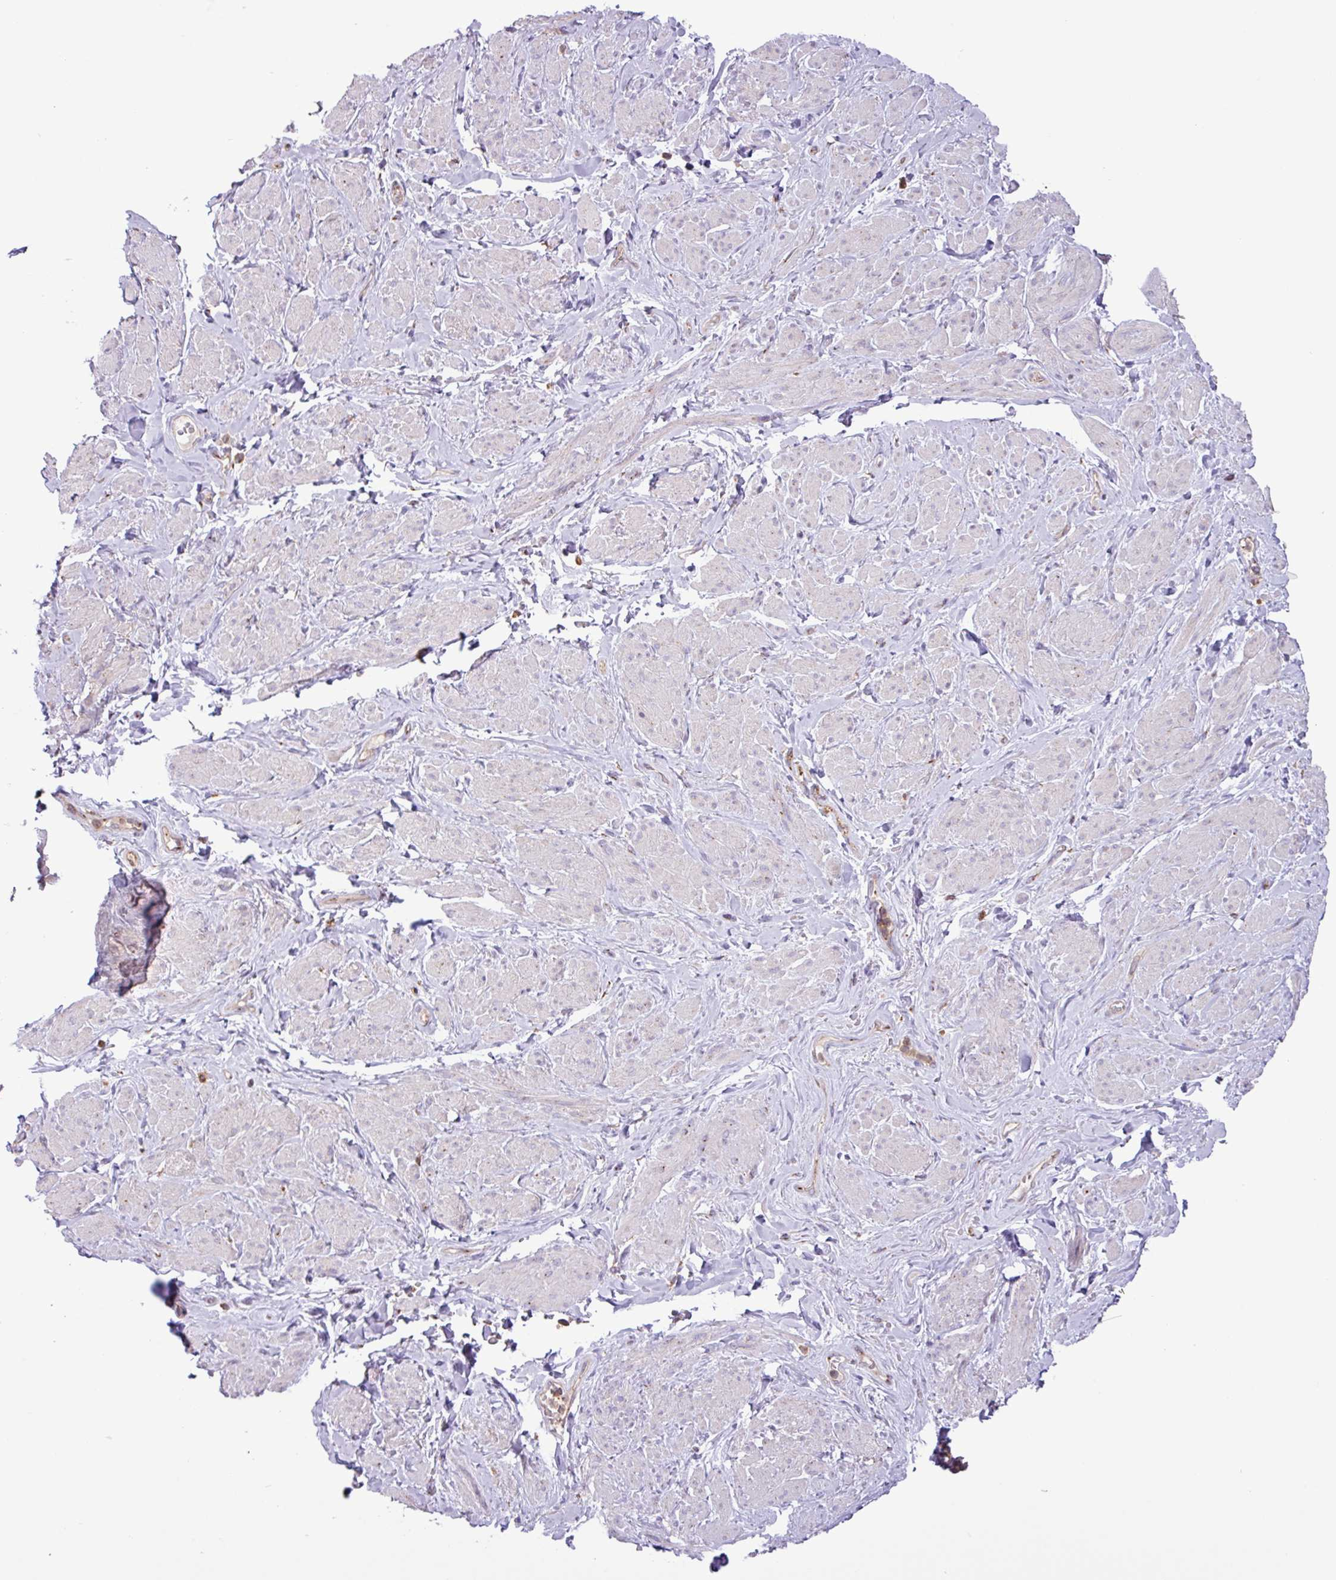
{"staining": {"intensity": "negative", "quantity": "none", "location": "none"}, "tissue": "smooth muscle", "cell_type": "Smooth muscle cells", "image_type": "normal", "snomed": [{"axis": "morphology", "description": "Normal tissue, NOS"}, {"axis": "topography", "description": "Smooth muscle"}, {"axis": "topography", "description": "Peripheral nerve tissue"}], "caption": "DAB immunohistochemical staining of unremarkable human smooth muscle exhibits no significant expression in smooth muscle cells.", "gene": "RAB19", "patient": {"sex": "male", "age": 69}}